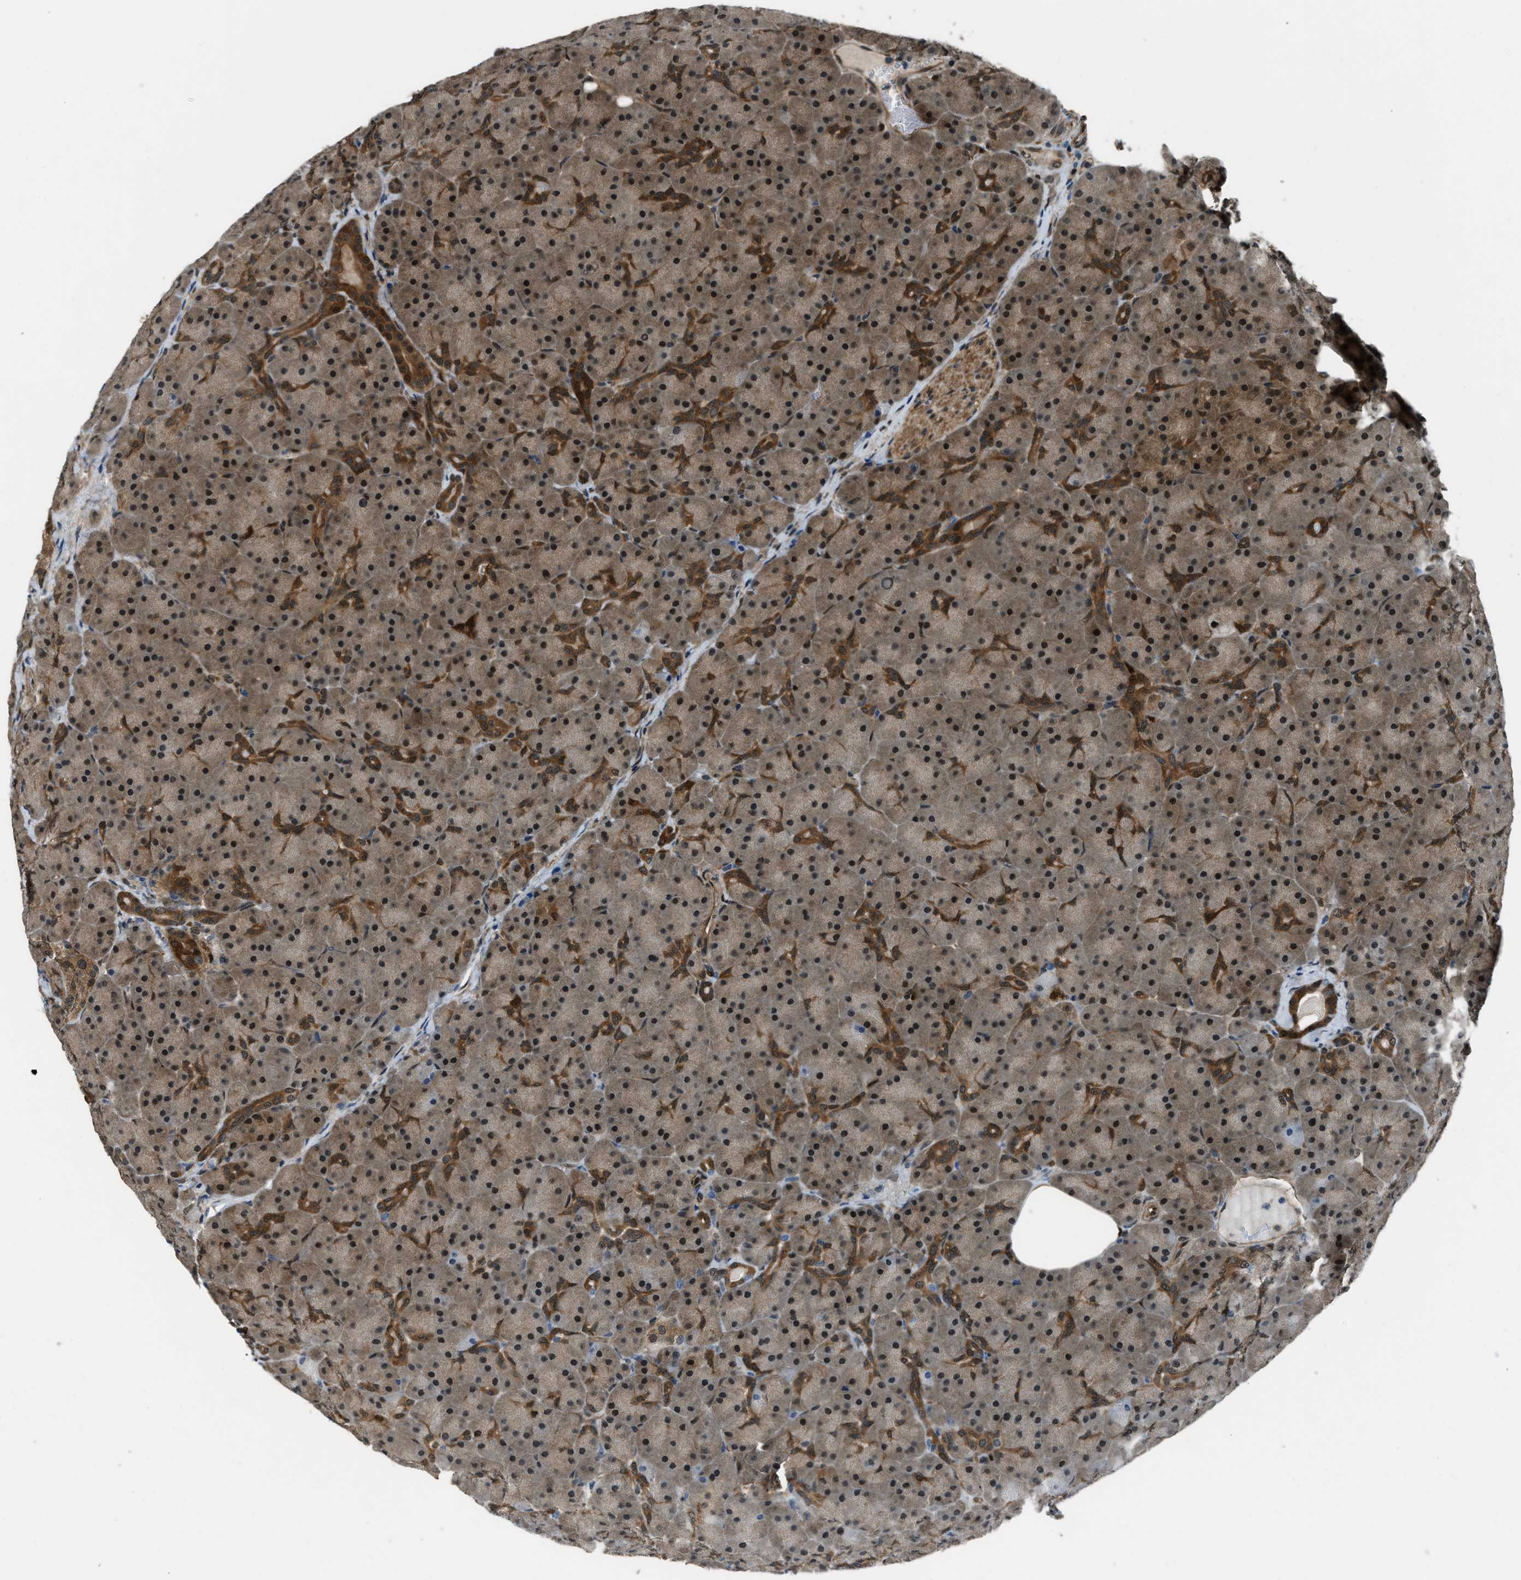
{"staining": {"intensity": "moderate", "quantity": ">75%", "location": "cytoplasmic/membranous,nuclear"}, "tissue": "pancreas", "cell_type": "Exocrine glandular cells", "image_type": "normal", "snomed": [{"axis": "morphology", "description": "Normal tissue, NOS"}, {"axis": "topography", "description": "Pancreas"}], "caption": "DAB immunohistochemical staining of benign pancreas reveals moderate cytoplasmic/membranous,nuclear protein expression in approximately >75% of exocrine glandular cells. (brown staining indicates protein expression, while blue staining denotes nuclei).", "gene": "NUDCD3", "patient": {"sex": "male", "age": 66}}